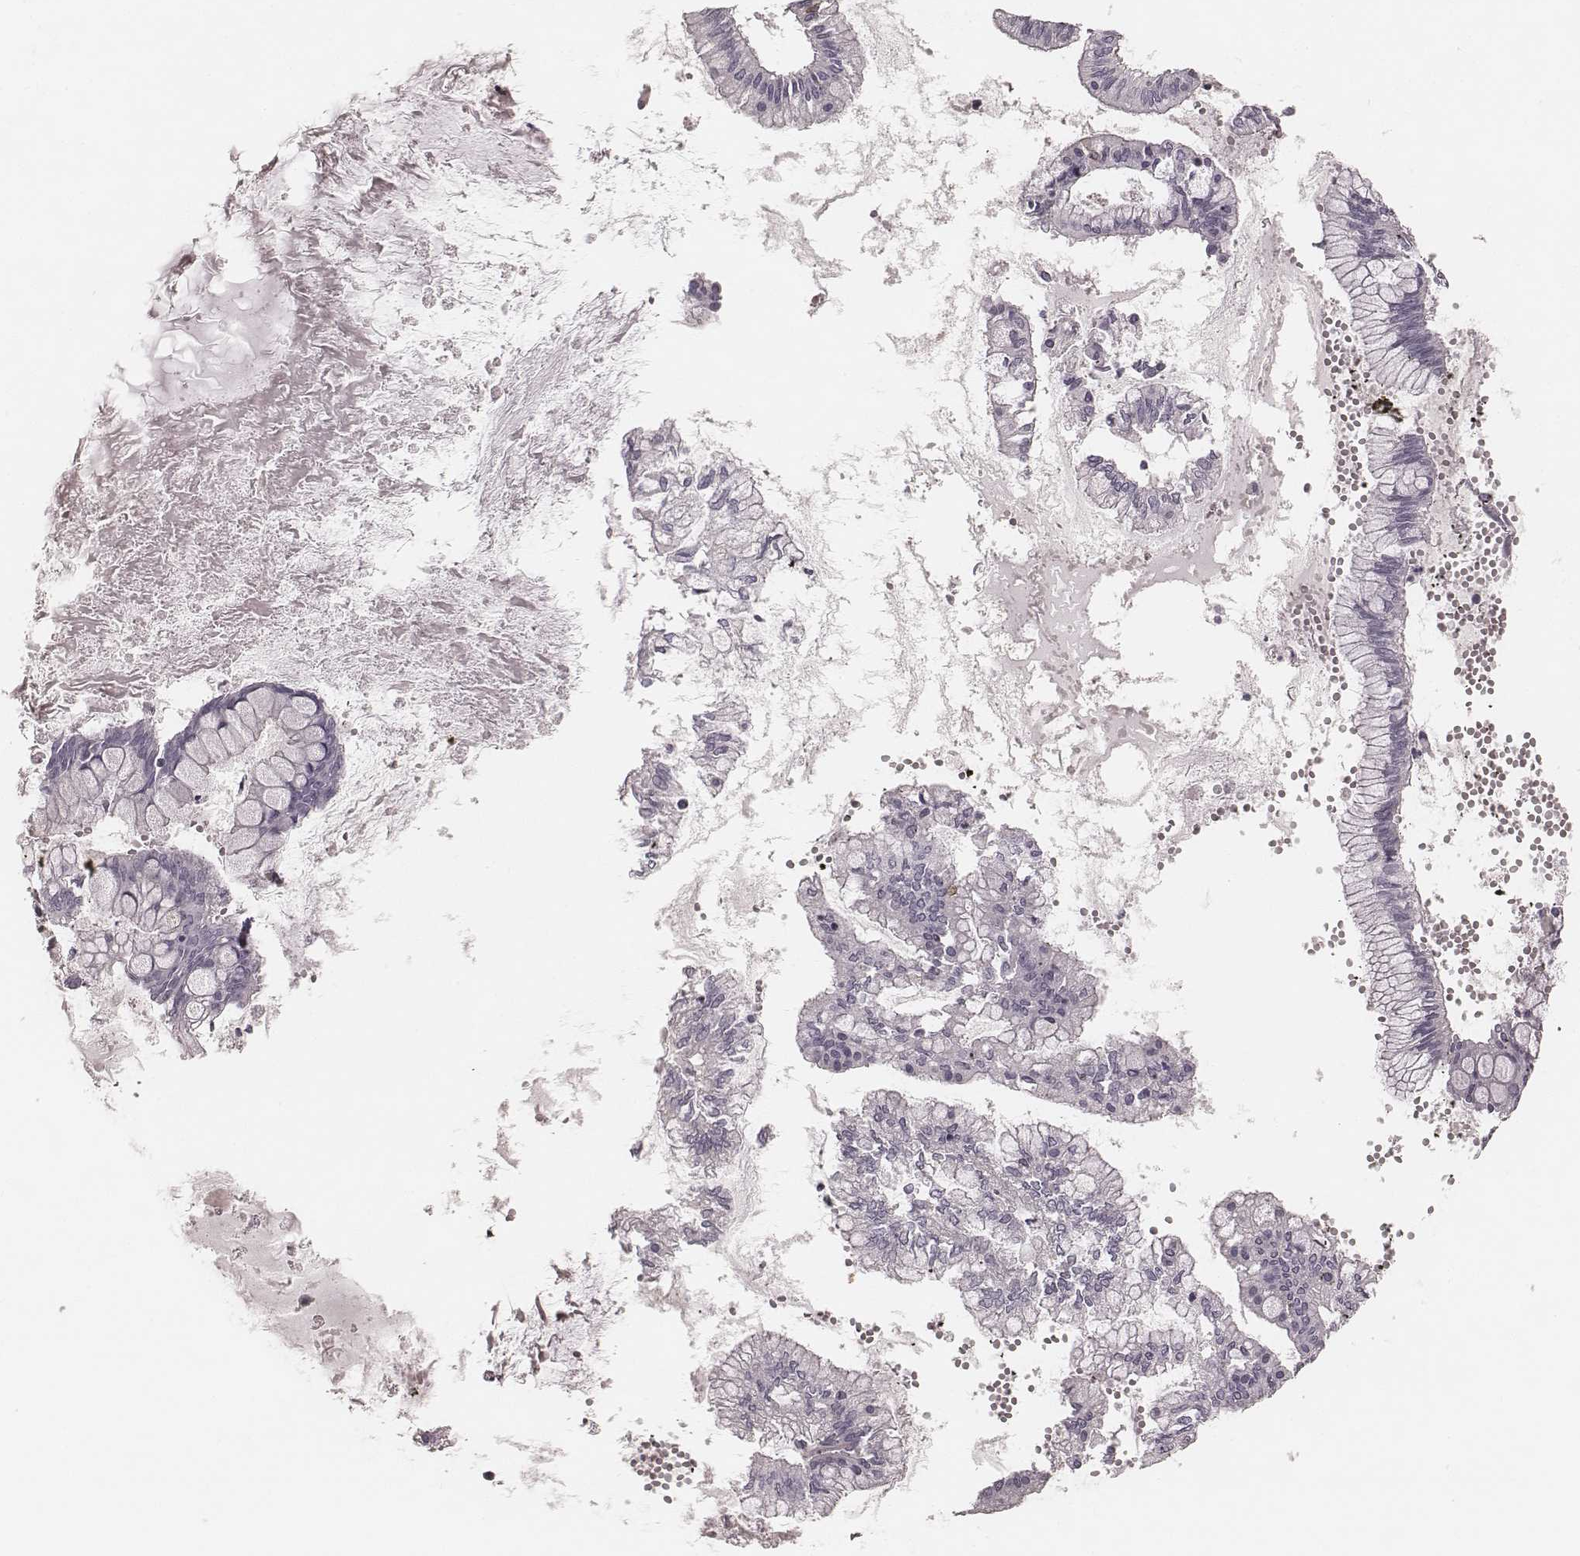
{"staining": {"intensity": "negative", "quantity": "none", "location": "none"}, "tissue": "ovarian cancer", "cell_type": "Tumor cells", "image_type": "cancer", "snomed": [{"axis": "morphology", "description": "Cystadenocarcinoma, mucinous, NOS"}, {"axis": "topography", "description": "Ovary"}], "caption": "Ovarian cancer (mucinous cystadenocarcinoma) stained for a protein using immunohistochemistry shows no expression tumor cells.", "gene": "SMIM24", "patient": {"sex": "female", "age": 67}}